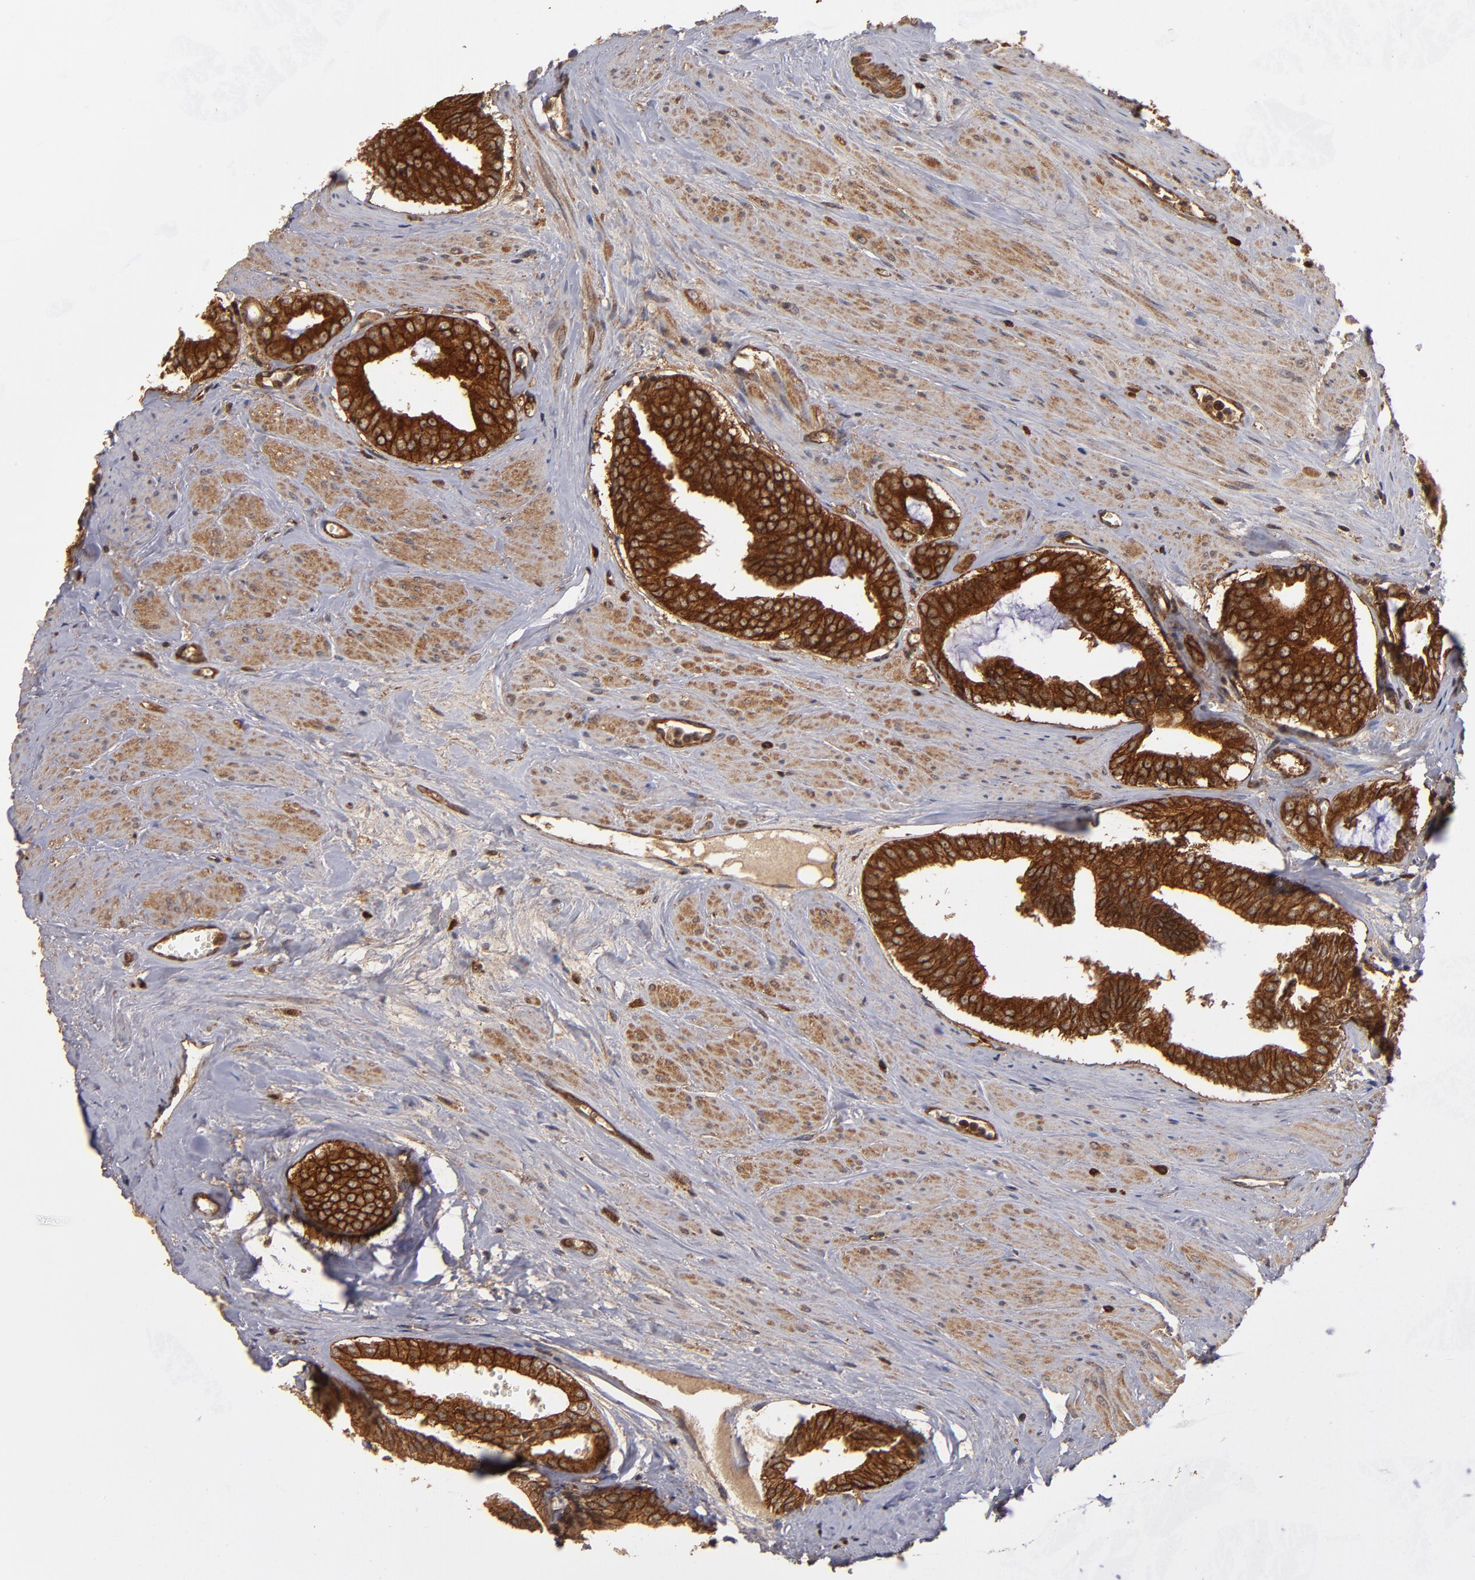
{"staining": {"intensity": "strong", "quantity": ">75%", "location": "cytoplasmic/membranous"}, "tissue": "prostate cancer", "cell_type": "Tumor cells", "image_type": "cancer", "snomed": [{"axis": "morphology", "description": "Adenocarcinoma, Medium grade"}, {"axis": "topography", "description": "Prostate"}], "caption": "Brown immunohistochemical staining in human adenocarcinoma (medium-grade) (prostate) shows strong cytoplasmic/membranous staining in approximately >75% of tumor cells.", "gene": "BDKRB1", "patient": {"sex": "male", "age": 79}}